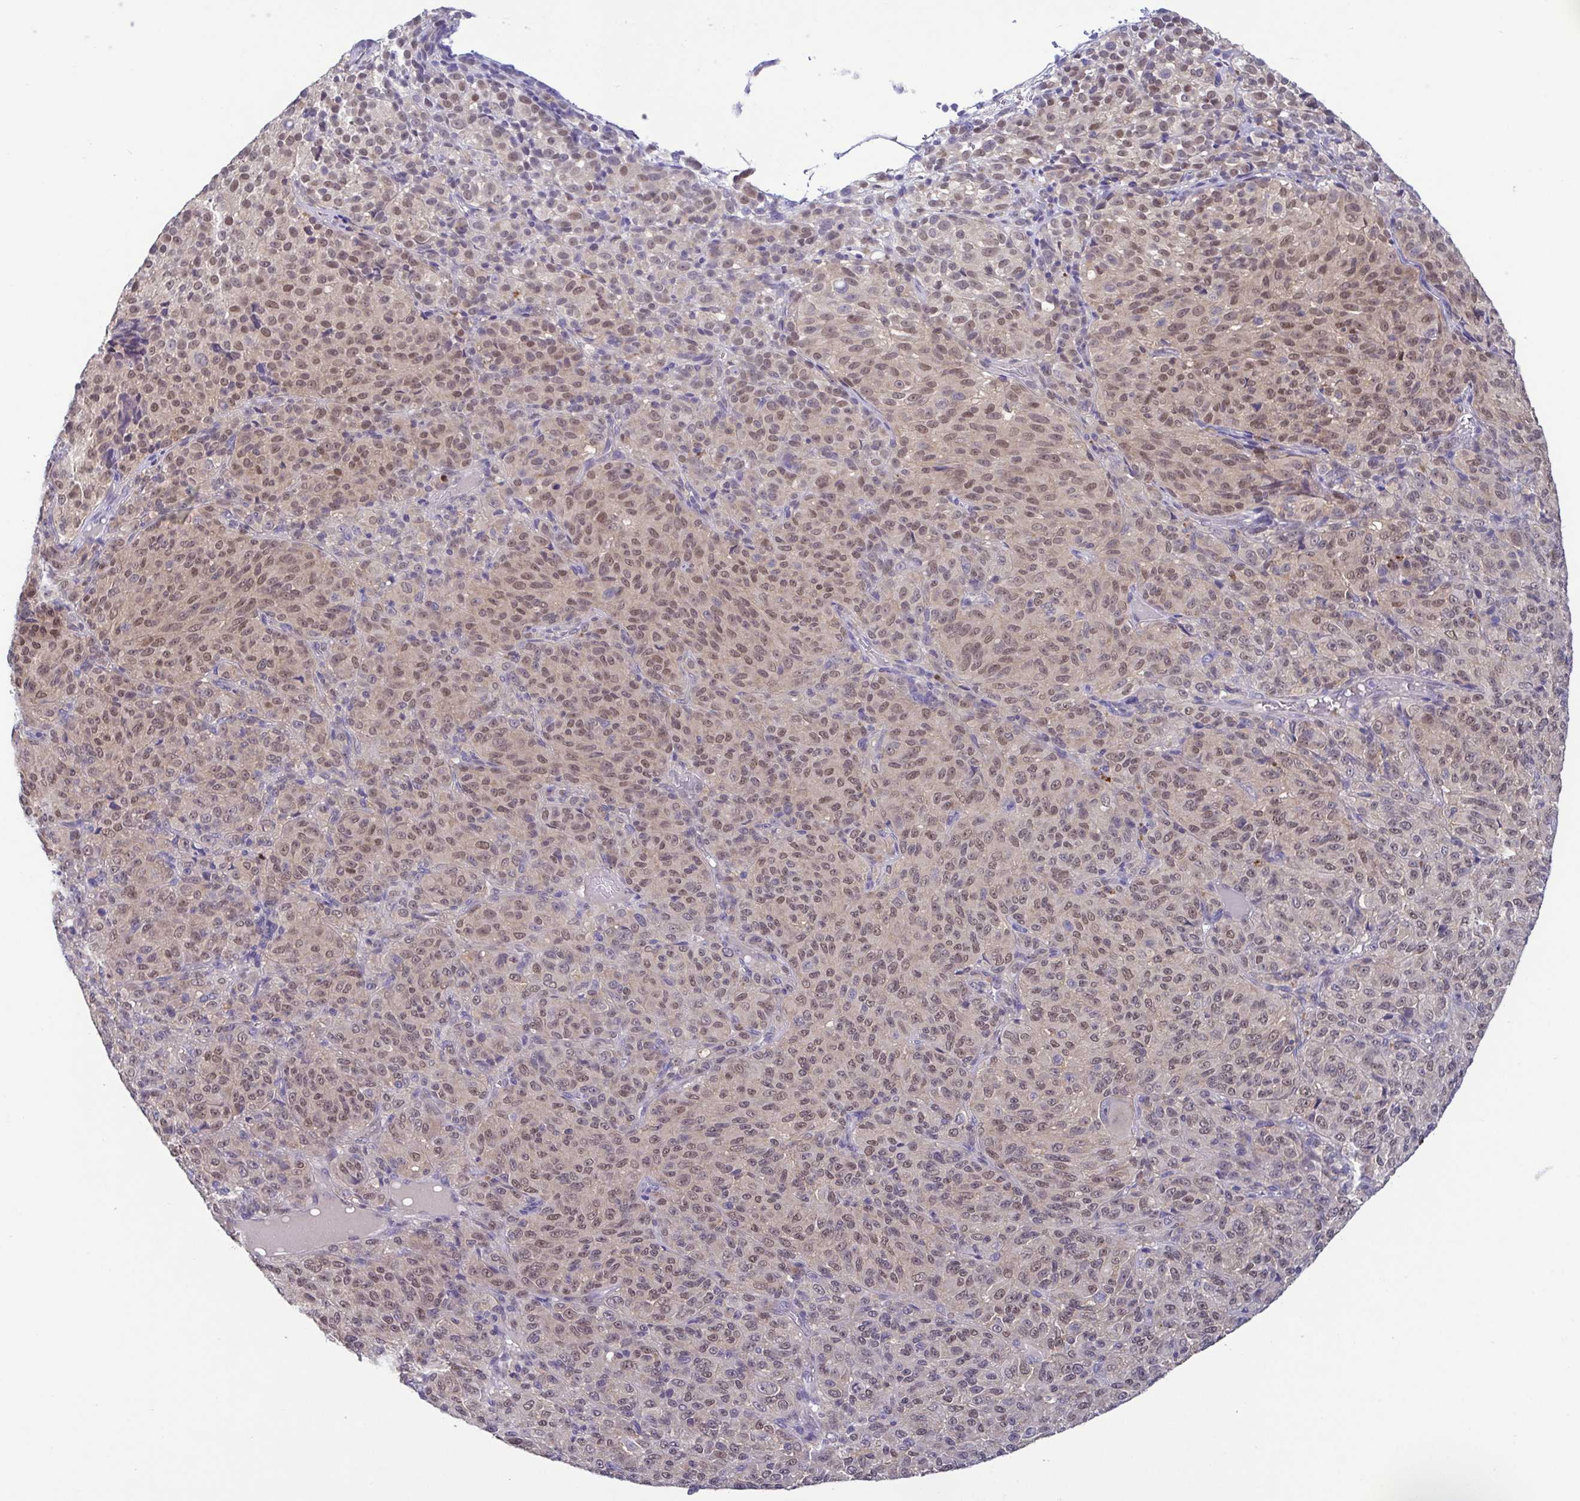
{"staining": {"intensity": "moderate", "quantity": "25%-75%", "location": "nuclear"}, "tissue": "melanoma", "cell_type": "Tumor cells", "image_type": "cancer", "snomed": [{"axis": "morphology", "description": "Malignant melanoma, Metastatic site"}, {"axis": "topography", "description": "Brain"}], "caption": "IHC staining of melanoma, which exhibits medium levels of moderate nuclear positivity in approximately 25%-75% of tumor cells indicating moderate nuclear protein expression. The staining was performed using DAB (3,3'-diaminobenzidine) (brown) for protein detection and nuclei were counterstained in hematoxylin (blue).", "gene": "UBE2Q1", "patient": {"sex": "female", "age": 56}}